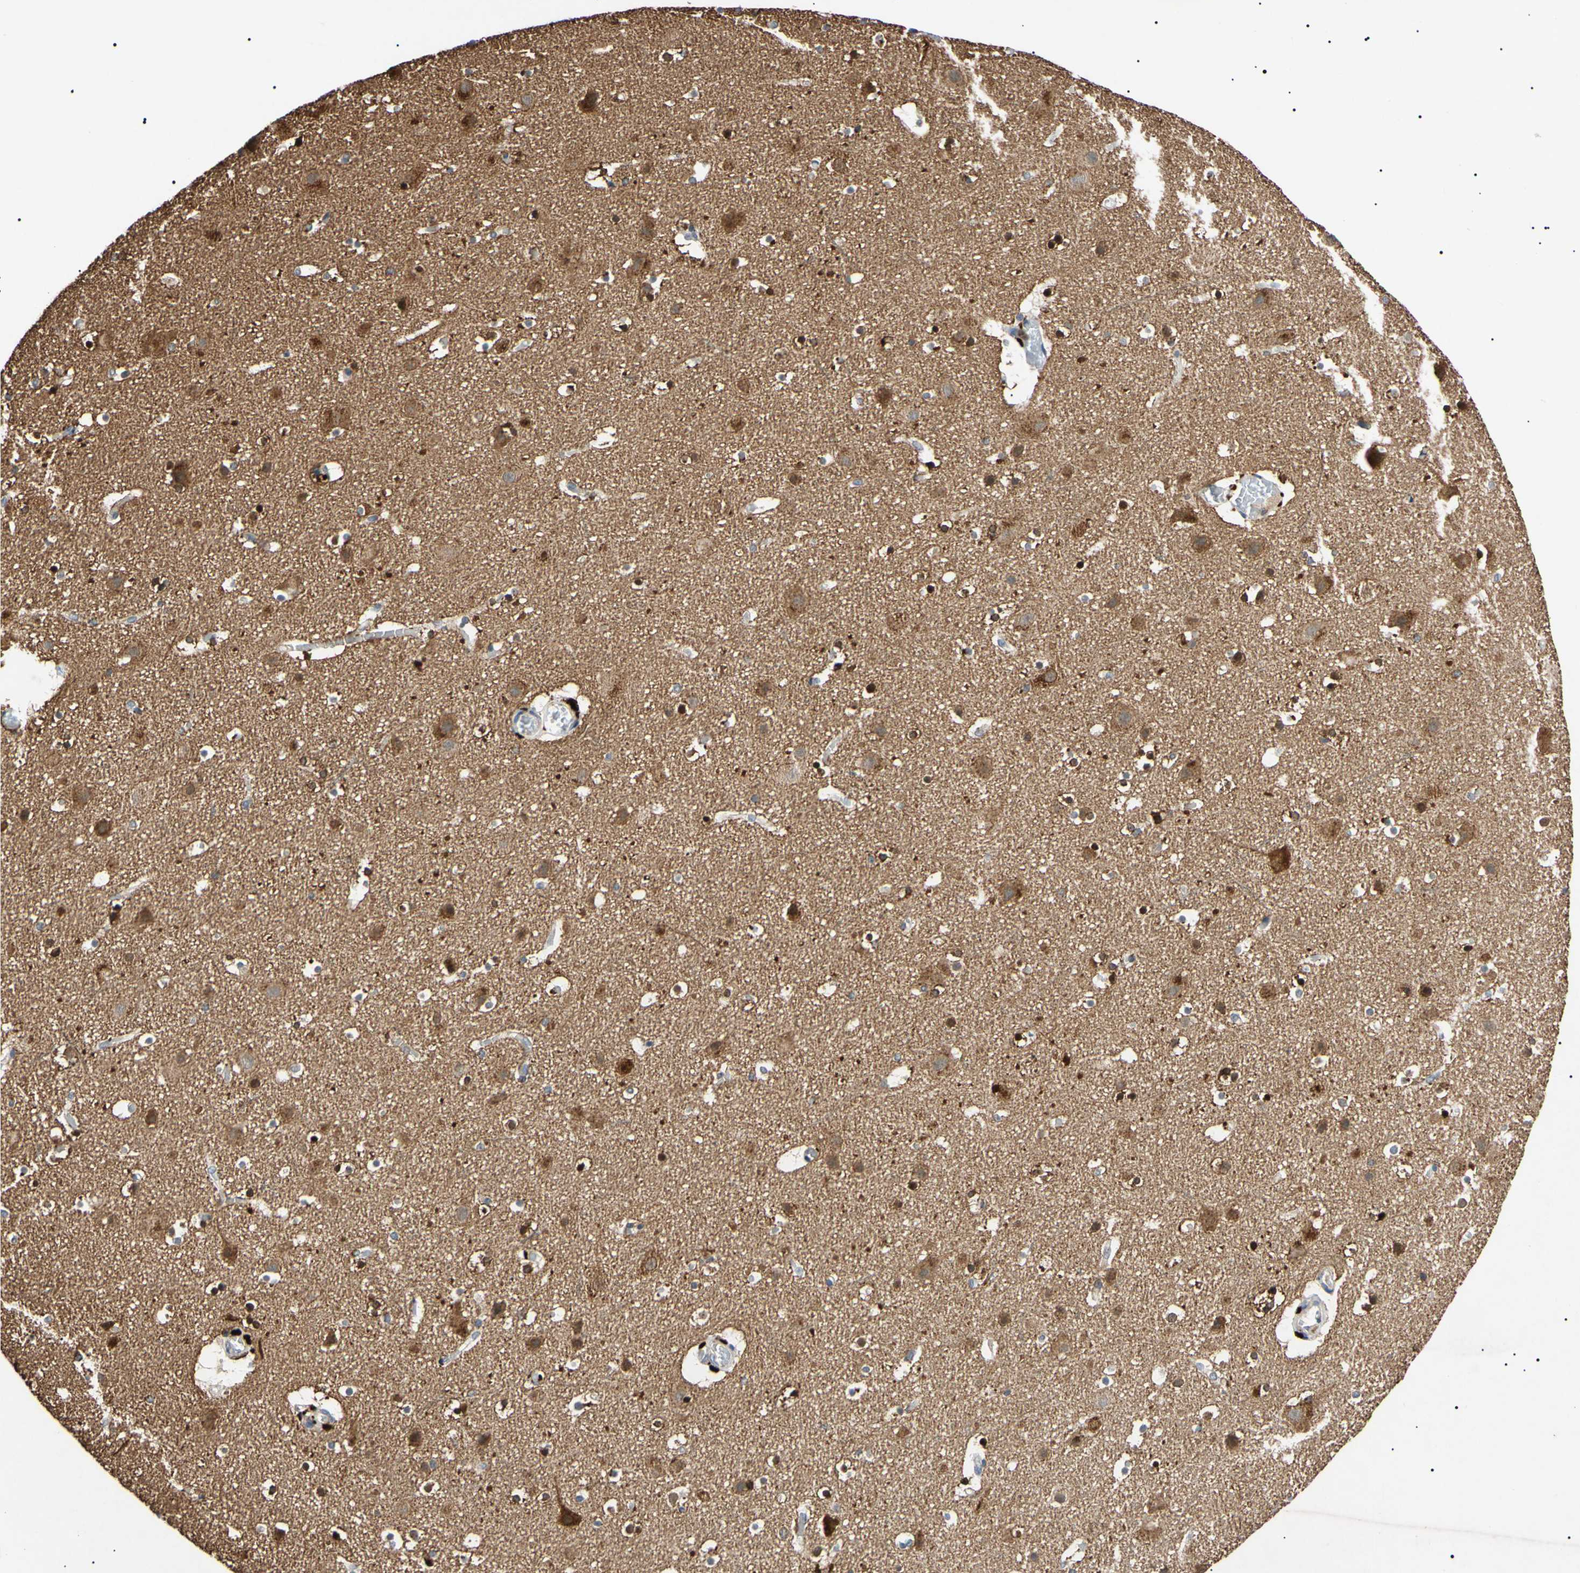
{"staining": {"intensity": "negative", "quantity": "none", "location": "none"}, "tissue": "cerebral cortex", "cell_type": "Endothelial cells", "image_type": "normal", "snomed": [{"axis": "morphology", "description": "Normal tissue, NOS"}, {"axis": "topography", "description": "Cerebral cortex"}], "caption": "Endothelial cells show no significant protein positivity in unremarkable cerebral cortex. (DAB (3,3'-diaminobenzidine) immunohistochemistry (IHC), high magnification).", "gene": "TUBB4A", "patient": {"sex": "male", "age": 45}}